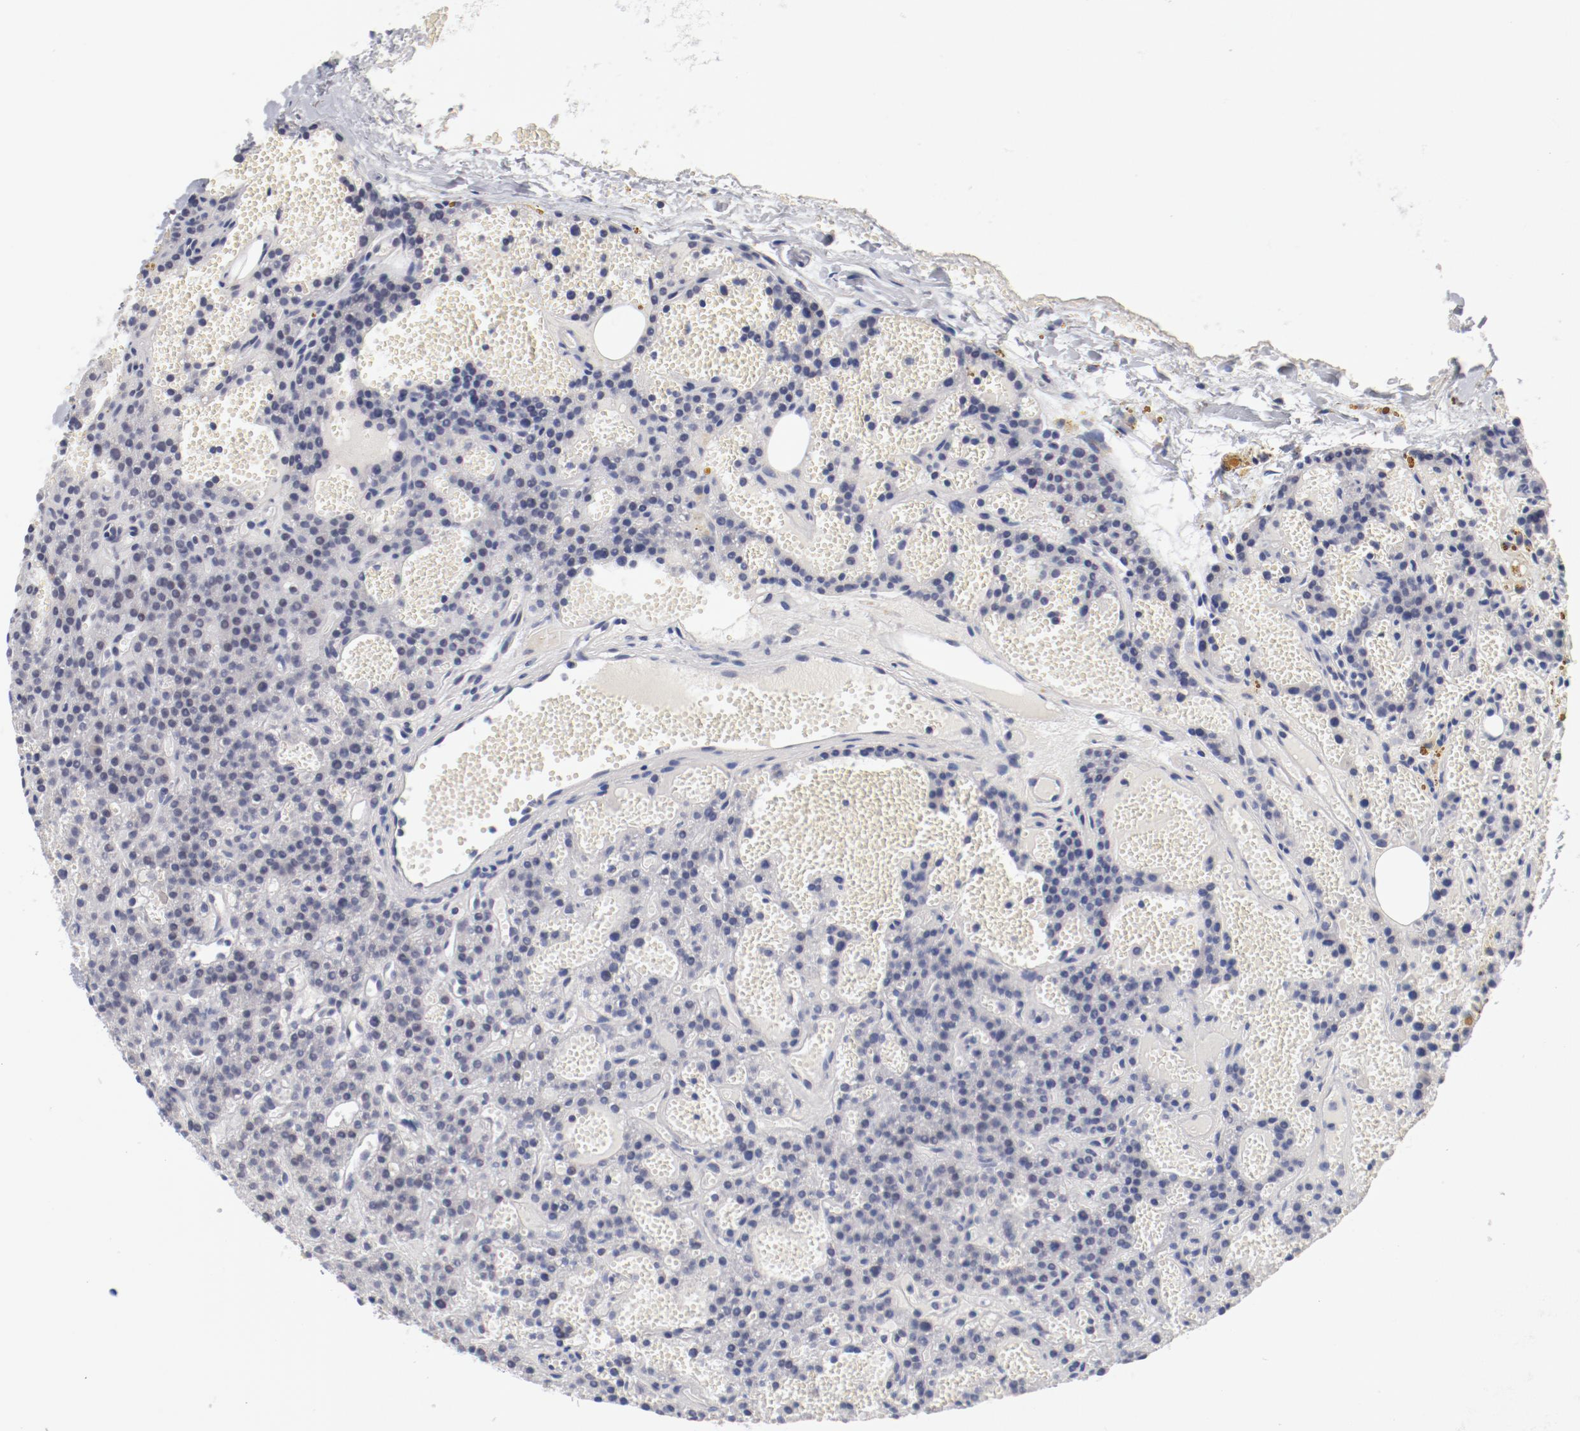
{"staining": {"intensity": "negative", "quantity": "none", "location": "none"}, "tissue": "parathyroid gland", "cell_type": "Glandular cells", "image_type": "normal", "snomed": [{"axis": "morphology", "description": "Normal tissue, NOS"}, {"axis": "topography", "description": "Parathyroid gland"}], "caption": "Immunohistochemistry of normal parathyroid gland exhibits no positivity in glandular cells.", "gene": "KCNK13", "patient": {"sex": "male", "age": 25}}